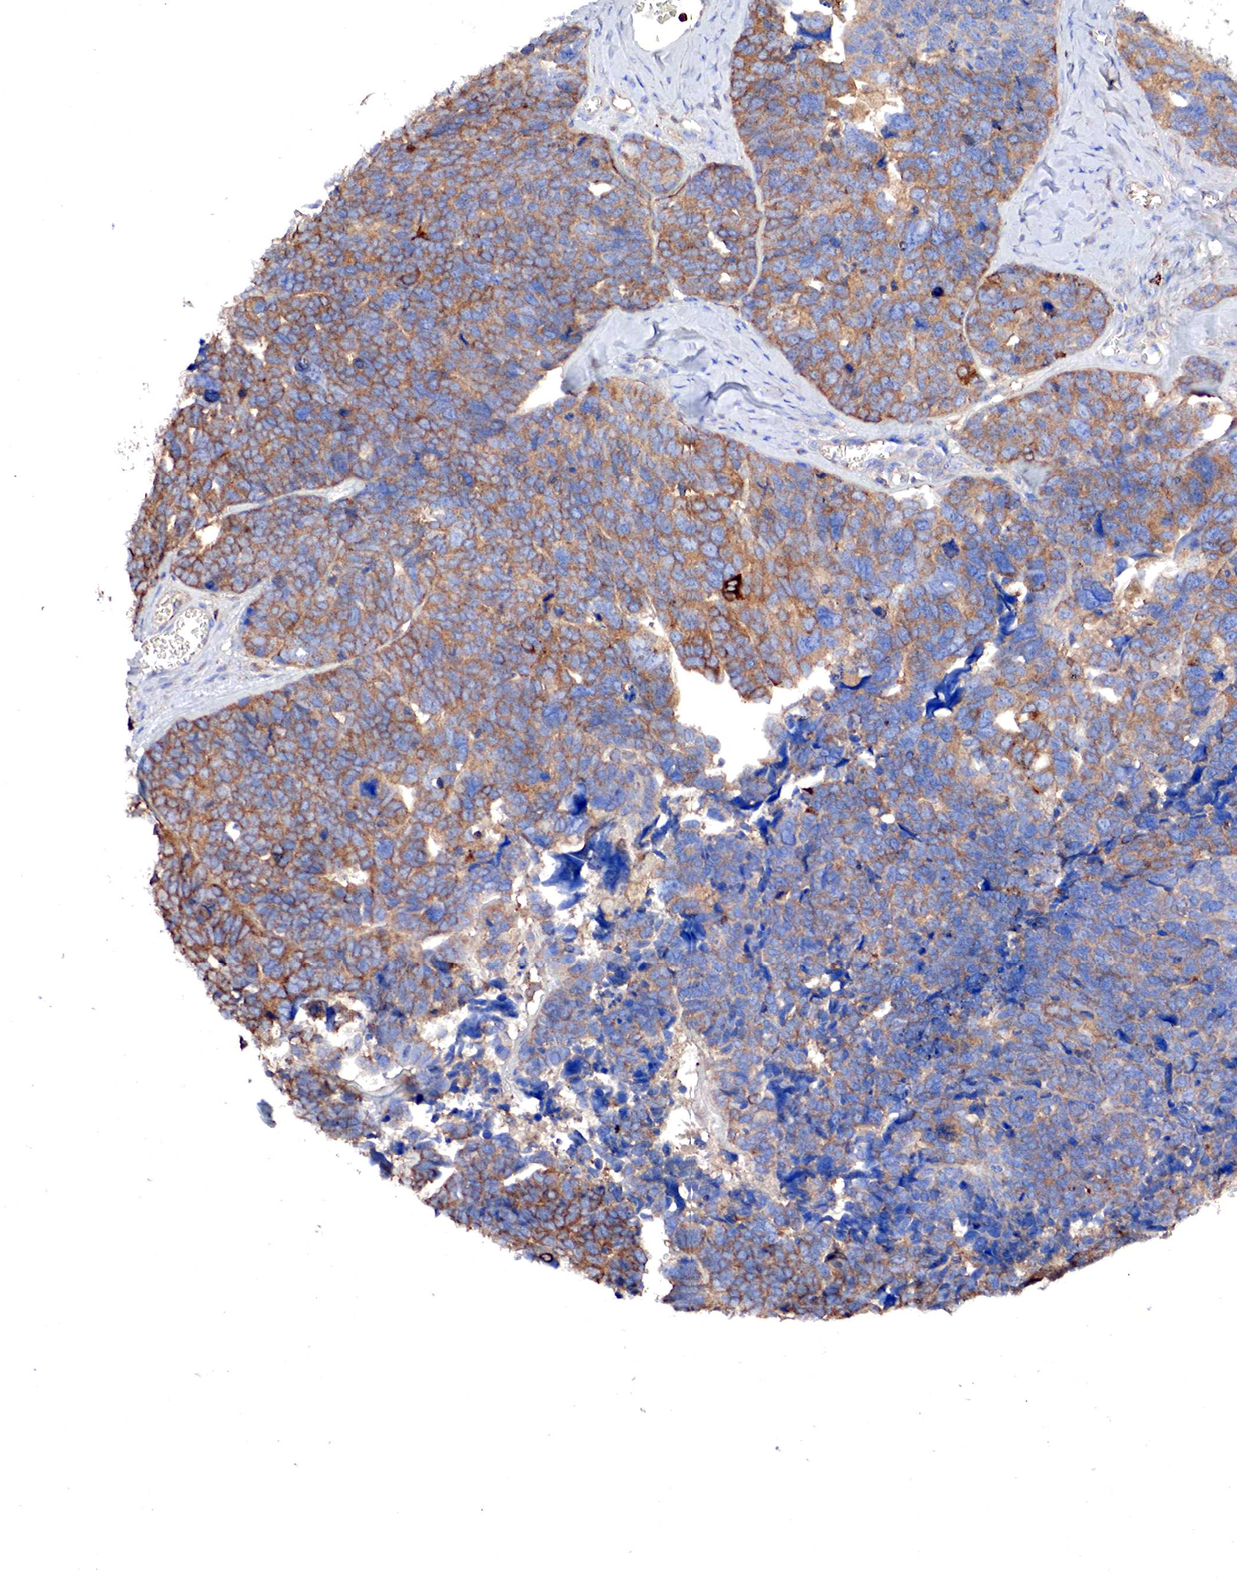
{"staining": {"intensity": "weak", "quantity": "25%-75%", "location": "cytoplasmic/membranous"}, "tissue": "ovarian cancer", "cell_type": "Tumor cells", "image_type": "cancer", "snomed": [{"axis": "morphology", "description": "Cystadenocarcinoma, serous, NOS"}, {"axis": "topography", "description": "Ovary"}], "caption": "Approximately 25%-75% of tumor cells in ovarian cancer exhibit weak cytoplasmic/membranous protein staining as visualized by brown immunohistochemical staining.", "gene": "G6PD", "patient": {"sex": "female", "age": 77}}